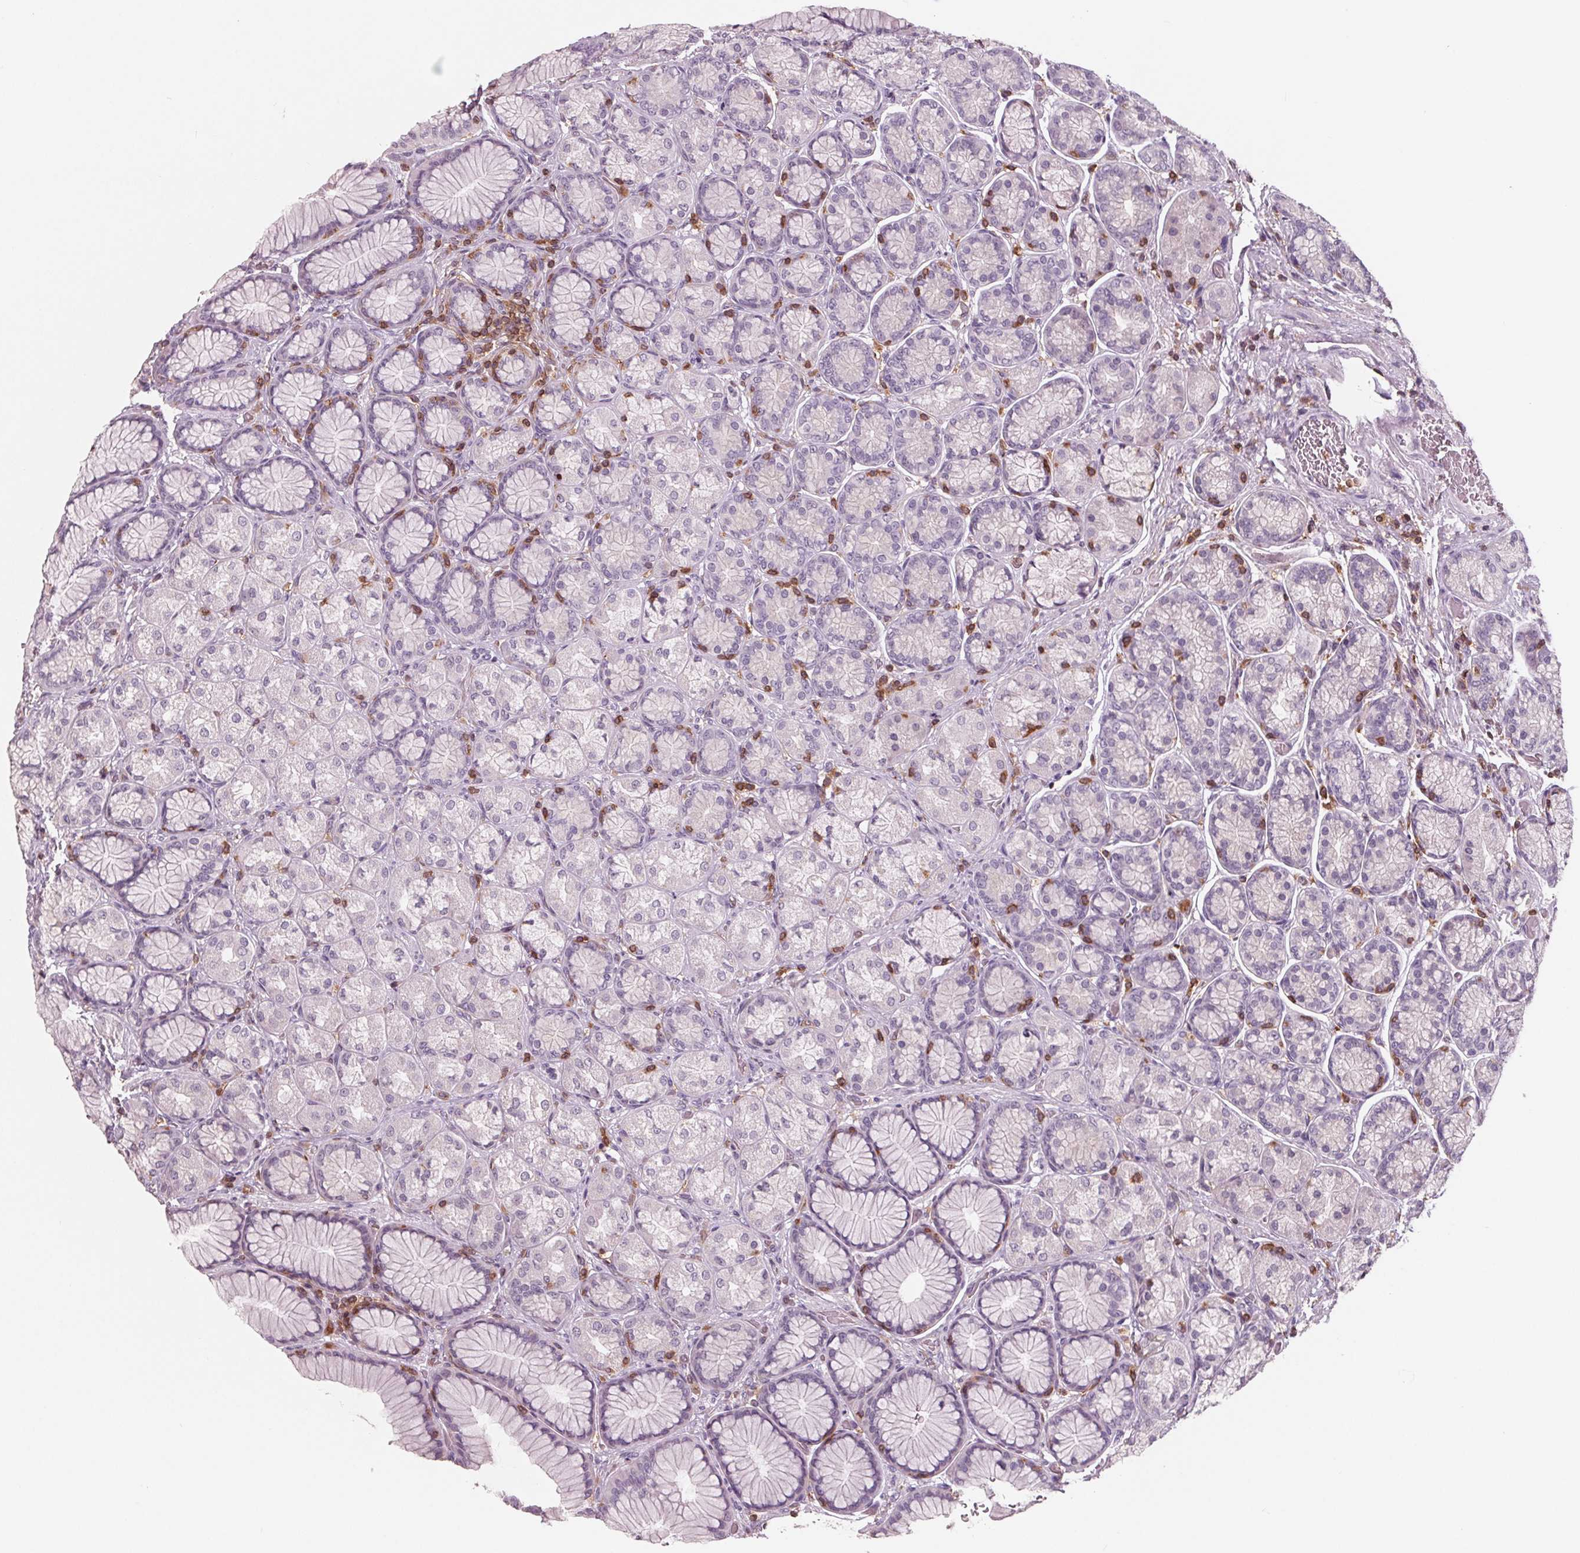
{"staining": {"intensity": "negative", "quantity": "none", "location": "none"}, "tissue": "stomach", "cell_type": "Glandular cells", "image_type": "normal", "snomed": [{"axis": "morphology", "description": "Normal tissue, NOS"}, {"axis": "morphology", "description": "Adenocarcinoma, NOS"}, {"axis": "morphology", "description": "Adenocarcinoma, High grade"}, {"axis": "topography", "description": "Stomach, upper"}, {"axis": "topography", "description": "Stomach"}], "caption": "This is an immunohistochemistry histopathology image of normal human stomach. There is no positivity in glandular cells.", "gene": "ARHGAP25", "patient": {"sex": "female", "age": 65}}